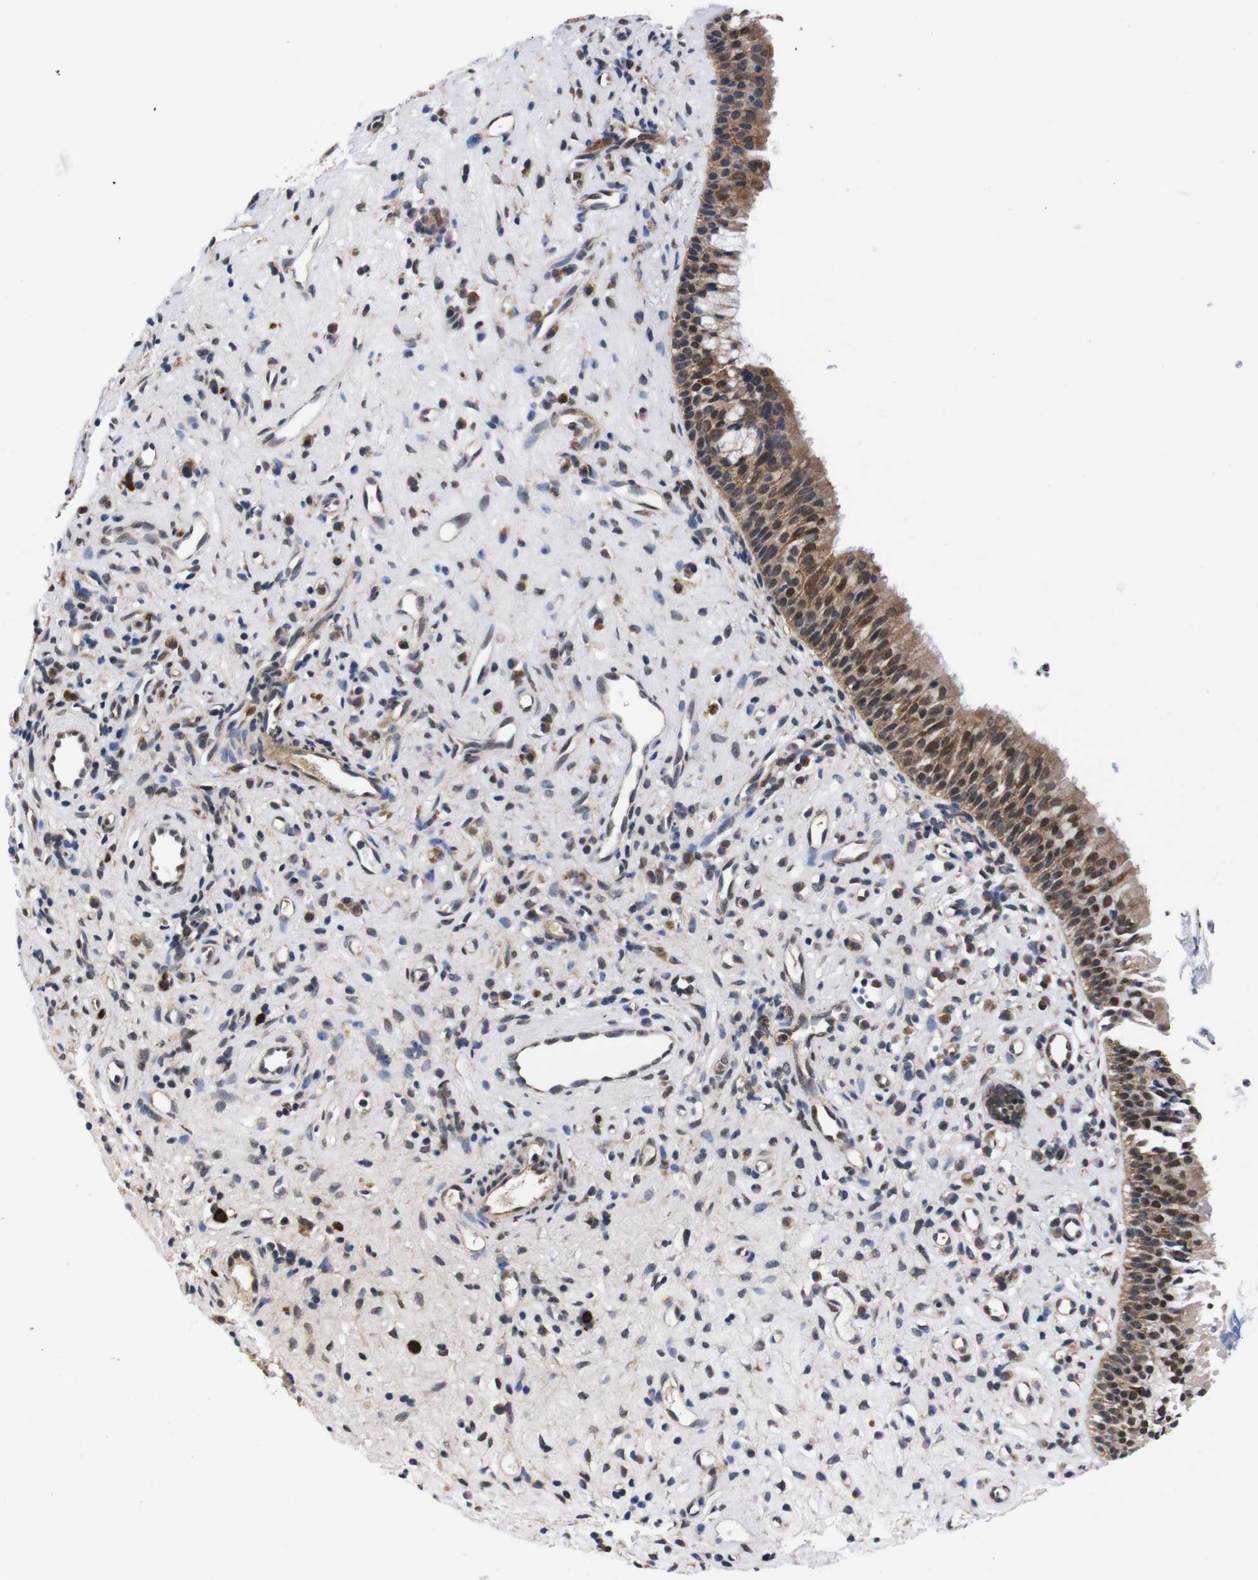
{"staining": {"intensity": "moderate", "quantity": ">75%", "location": "cytoplasmic/membranous,nuclear"}, "tissue": "nasopharynx", "cell_type": "Respiratory epithelial cells", "image_type": "normal", "snomed": [{"axis": "morphology", "description": "Normal tissue, NOS"}, {"axis": "topography", "description": "Nasopharynx"}], "caption": "This is an image of IHC staining of unremarkable nasopharynx, which shows moderate expression in the cytoplasmic/membranous,nuclear of respiratory epithelial cells.", "gene": "UBQLN2", "patient": {"sex": "female", "age": 51}}